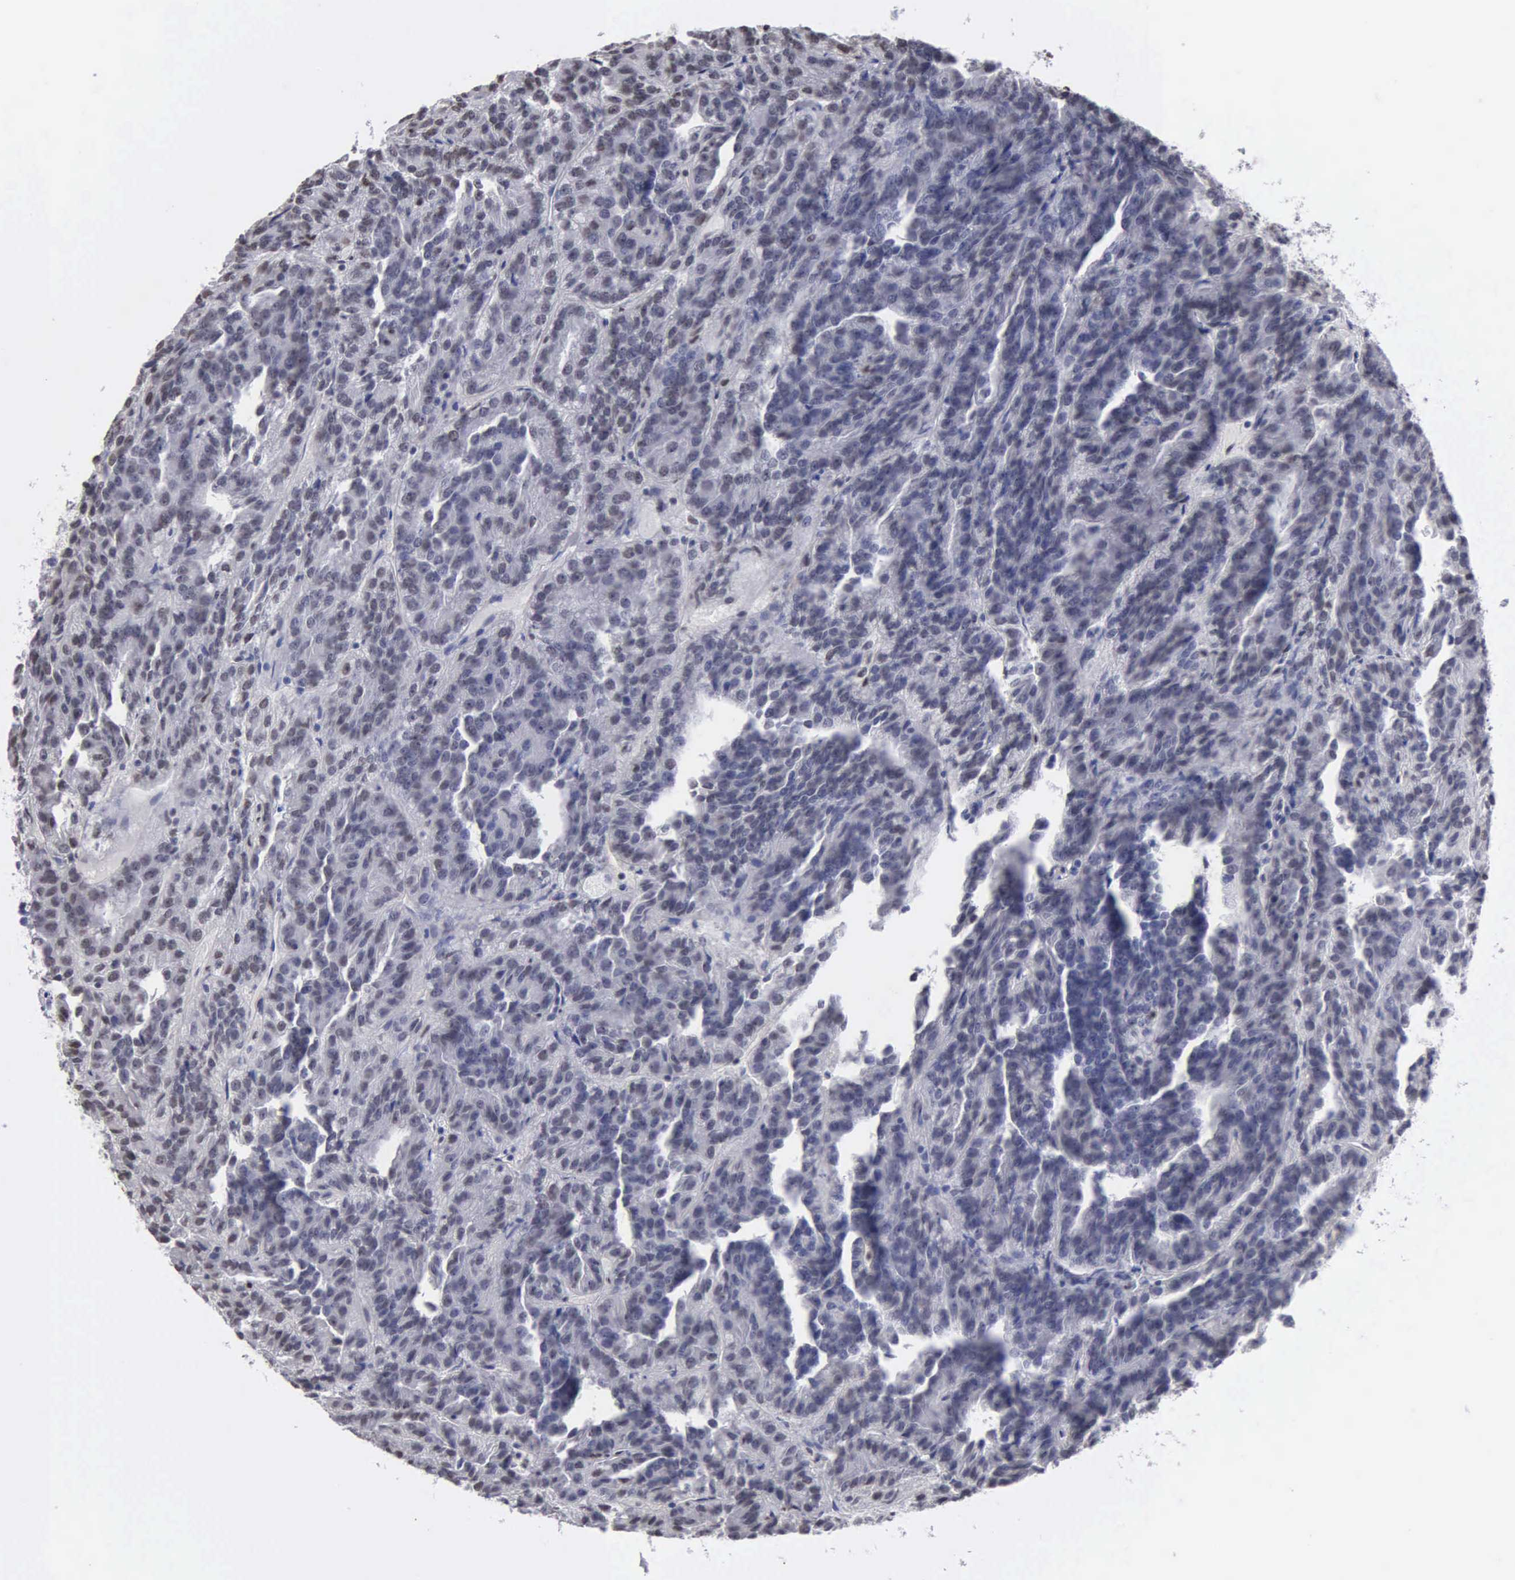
{"staining": {"intensity": "weak", "quantity": "<25%", "location": "nuclear"}, "tissue": "renal cancer", "cell_type": "Tumor cells", "image_type": "cancer", "snomed": [{"axis": "morphology", "description": "Adenocarcinoma, NOS"}, {"axis": "topography", "description": "Kidney"}], "caption": "A micrograph of human renal cancer (adenocarcinoma) is negative for staining in tumor cells.", "gene": "CCNG1", "patient": {"sex": "male", "age": 46}}